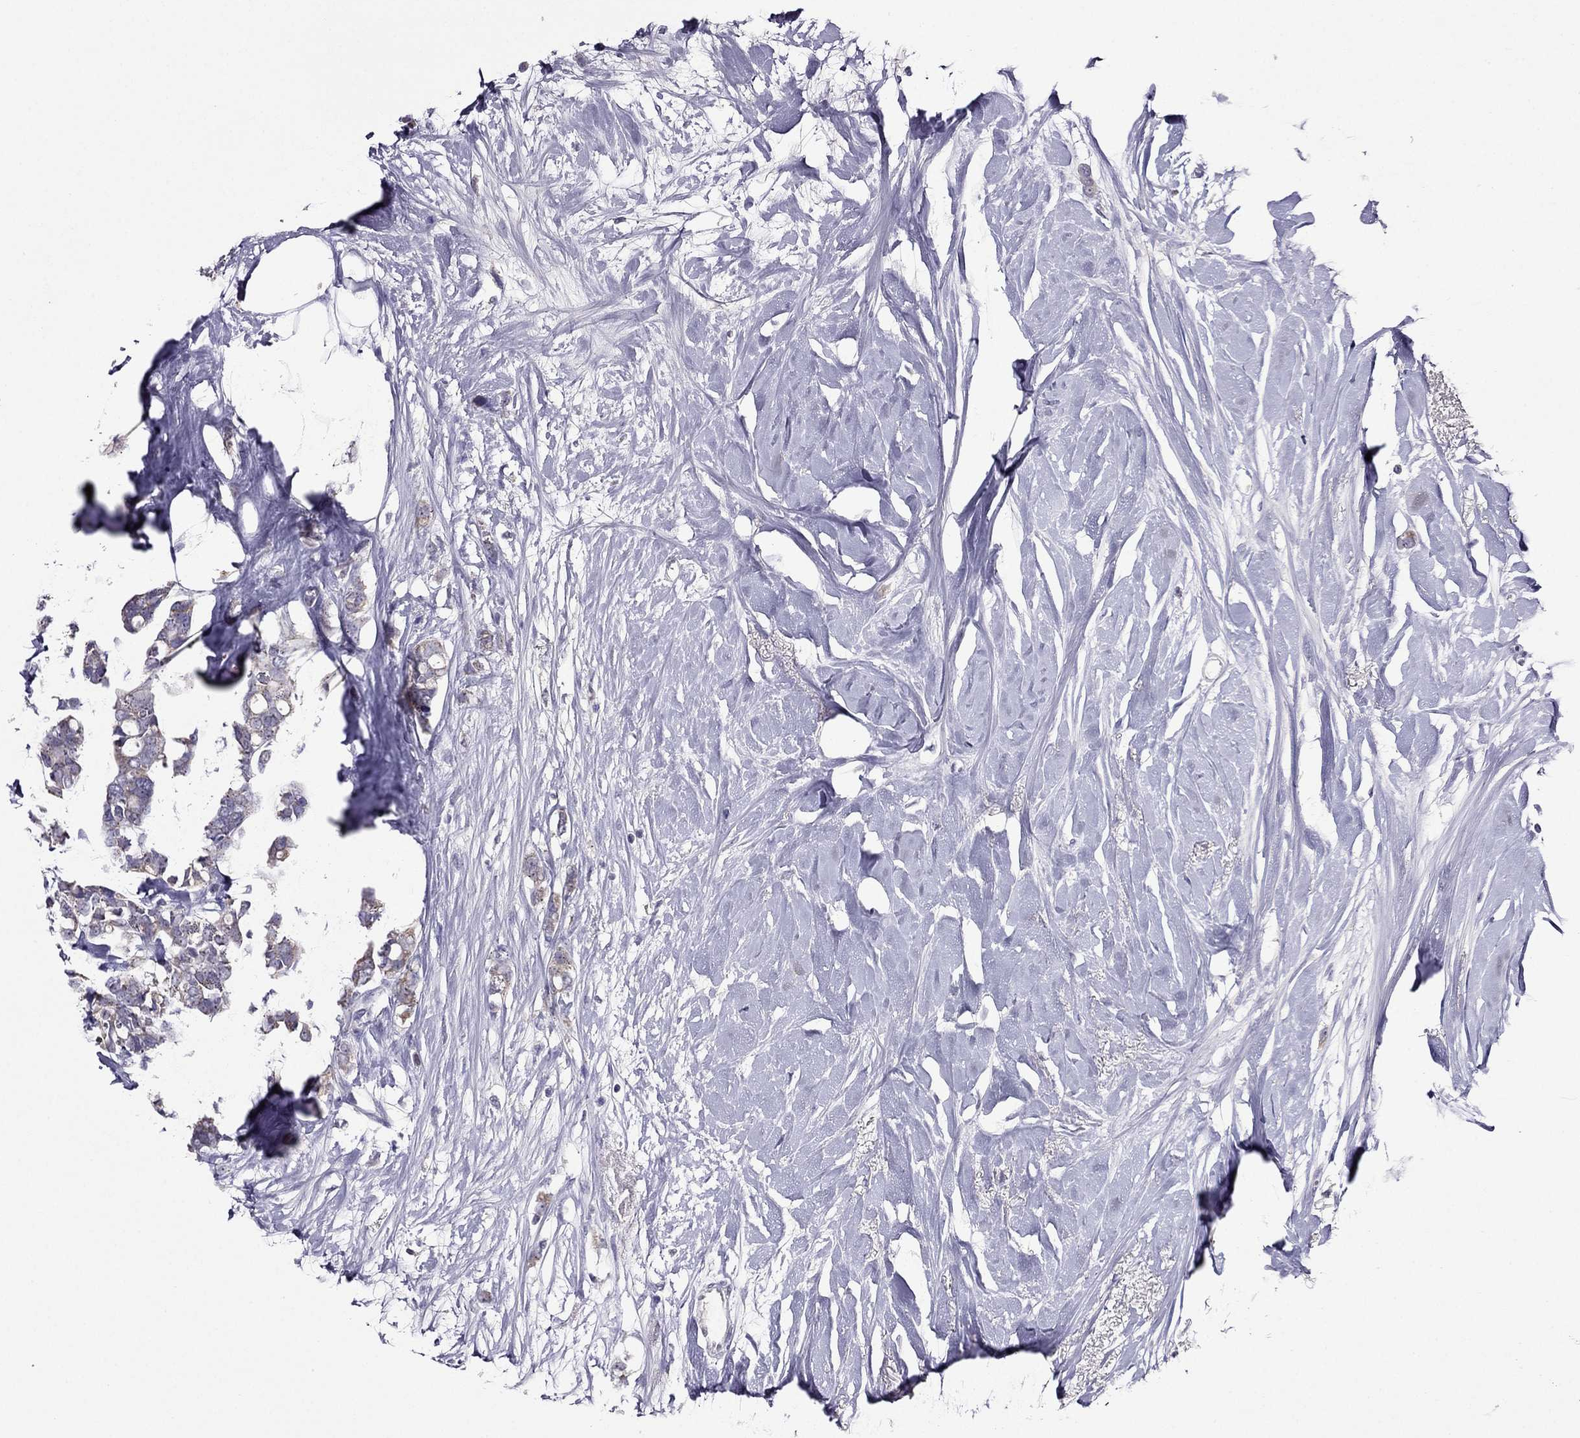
{"staining": {"intensity": "weak", "quantity": "25%-75%", "location": "cytoplasmic/membranous"}, "tissue": "breast cancer", "cell_type": "Tumor cells", "image_type": "cancer", "snomed": [{"axis": "morphology", "description": "Duct carcinoma"}, {"axis": "topography", "description": "Breast"}], "caption": "This is an image of immunohistochemistry (IHC) staining of breast cancer (invasive ductal carcinoma), which shows weak positivity in the cytoplasmic/membranous of tumor cells.", "gene": "MYBPH", "patient": {"sex": "female", "age": 40}}